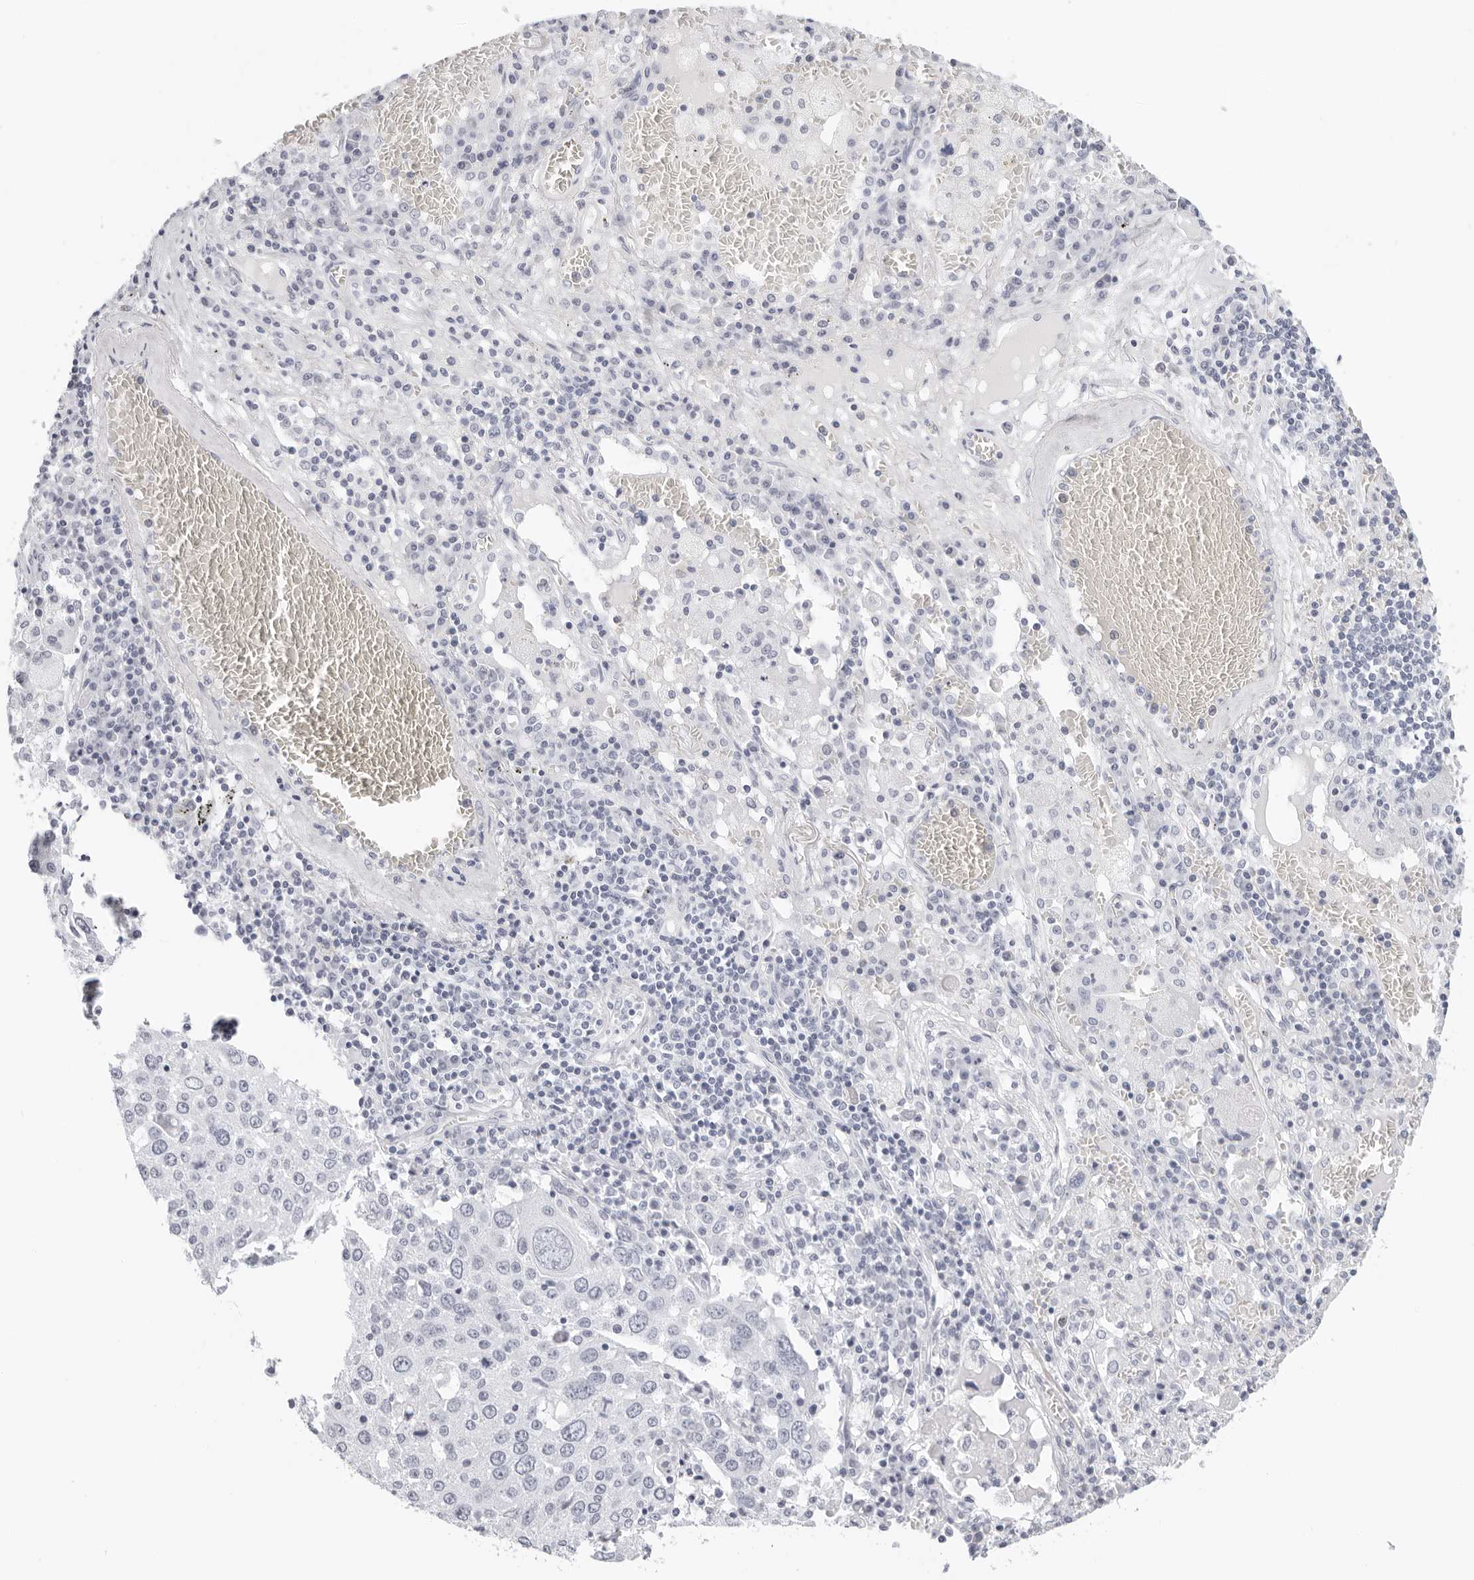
{"staining": {"intensity": "negative", "quantity": "none", "location": "none"}, "tissue": "lung cancer", "cell_type": "Tumor cells", "image_type": "cancer", "snomed": [{"axis": "morphology", "description": "Squamous cell carcinoma, NOS"}, {"axis": "topography", "description": "Lung"}], "caption": "The immunohistochemistry (IHC) photomicrograph has no significant staining in tumor cells of lung squamous cell carcinoma tissue.", "gene": "AGMAT", "patient": {"sex": "male", "age": 65}}